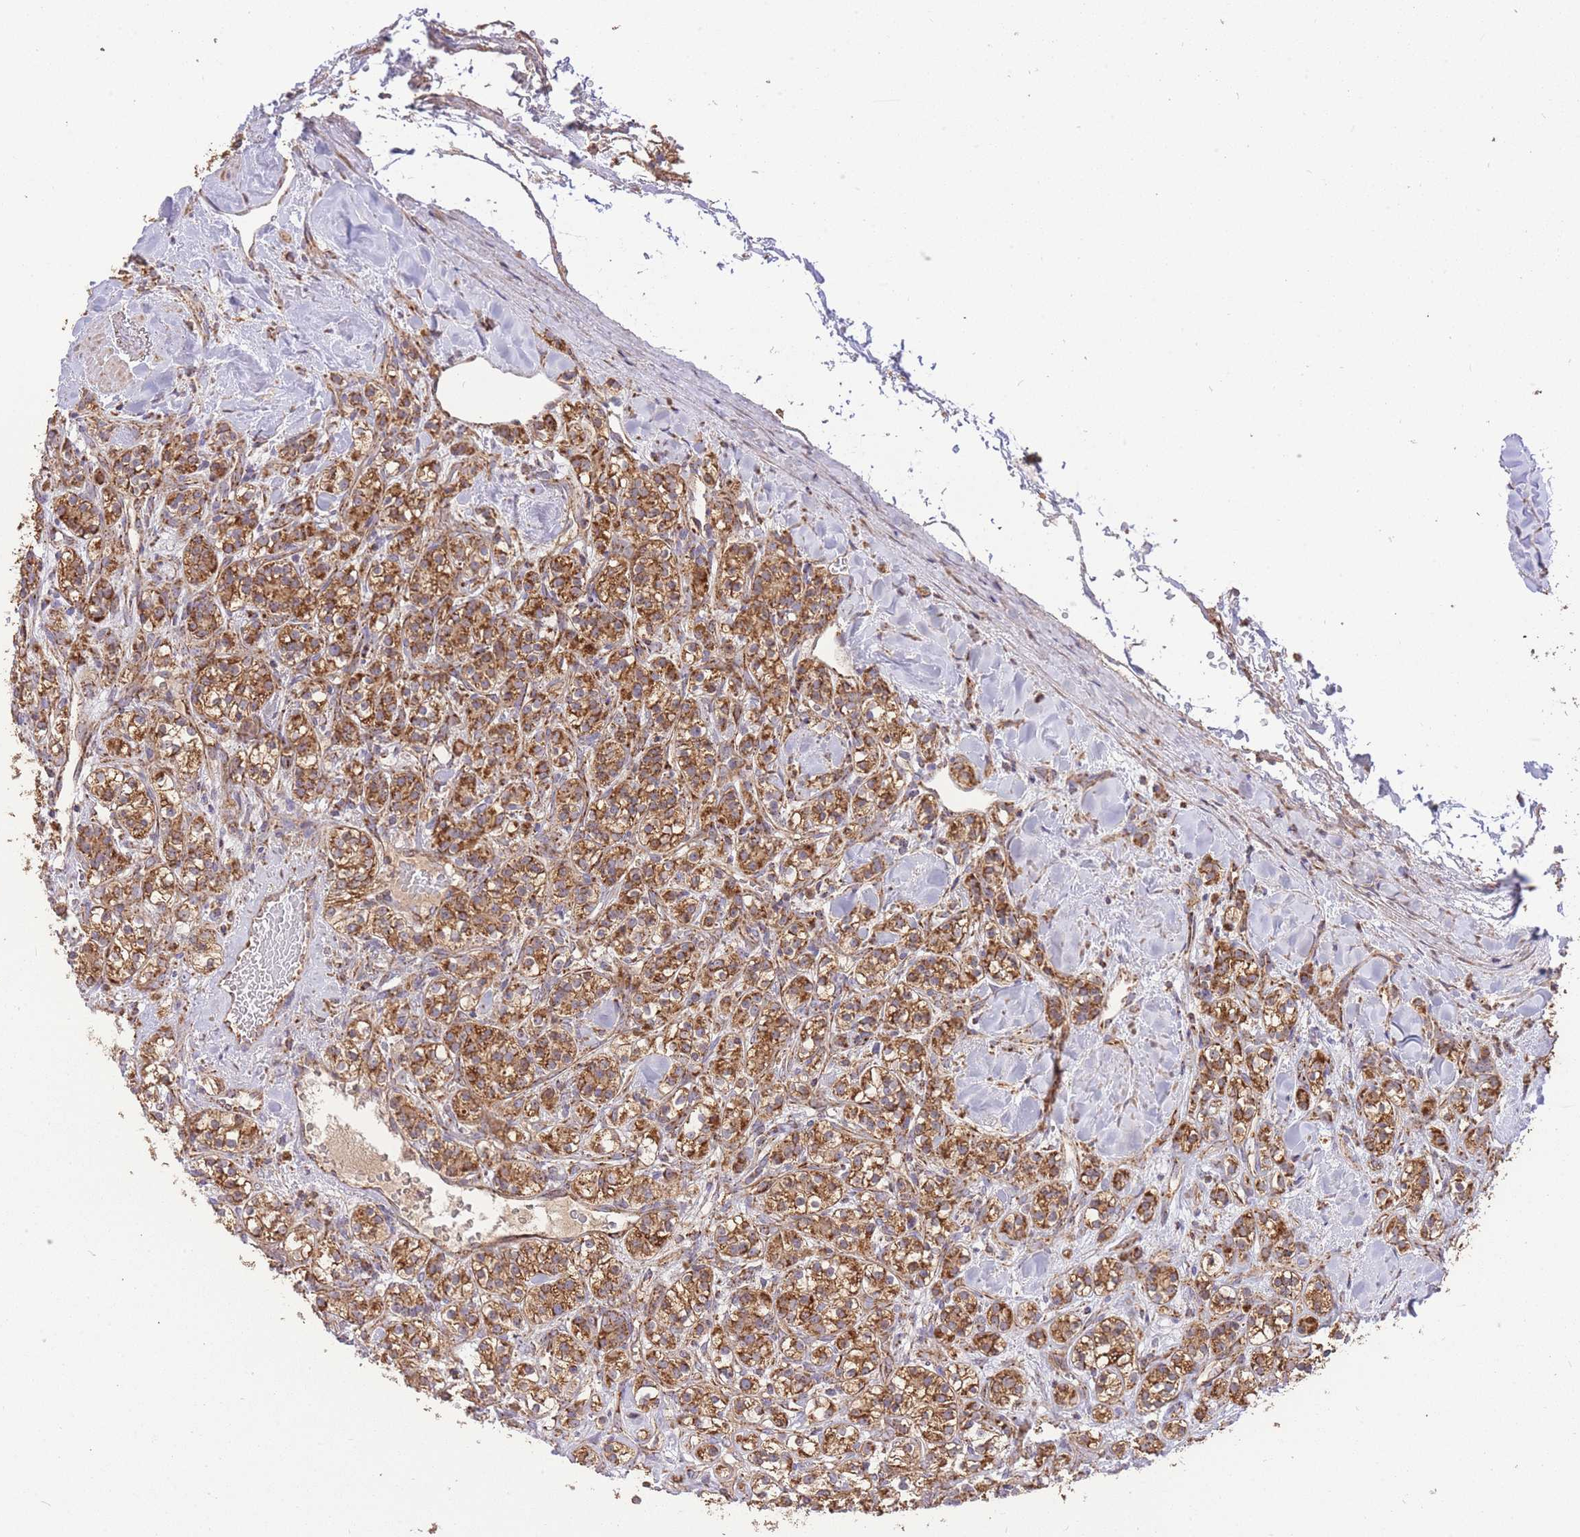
{"staining": {"intensity": "moderate", "quantity": ">75%", "location": "cytoplasmic/membranous"}, "tissue": "renal cancer", "cell_type": "Tumor cells", "image_type": "cancer", "snomed": [{"axis": "morphology", "description": "Adenocarcinoma, NOS"}, {"axis": "topography", "description": "Kidney"}], "caption": "Adenocarcinoma (renal) tissue shows moderate cytoplasmic/membranous positivity in approximately >75% of tumor cells", "gene": "PREP", "patient": {"sex": "male", "age": 77}}